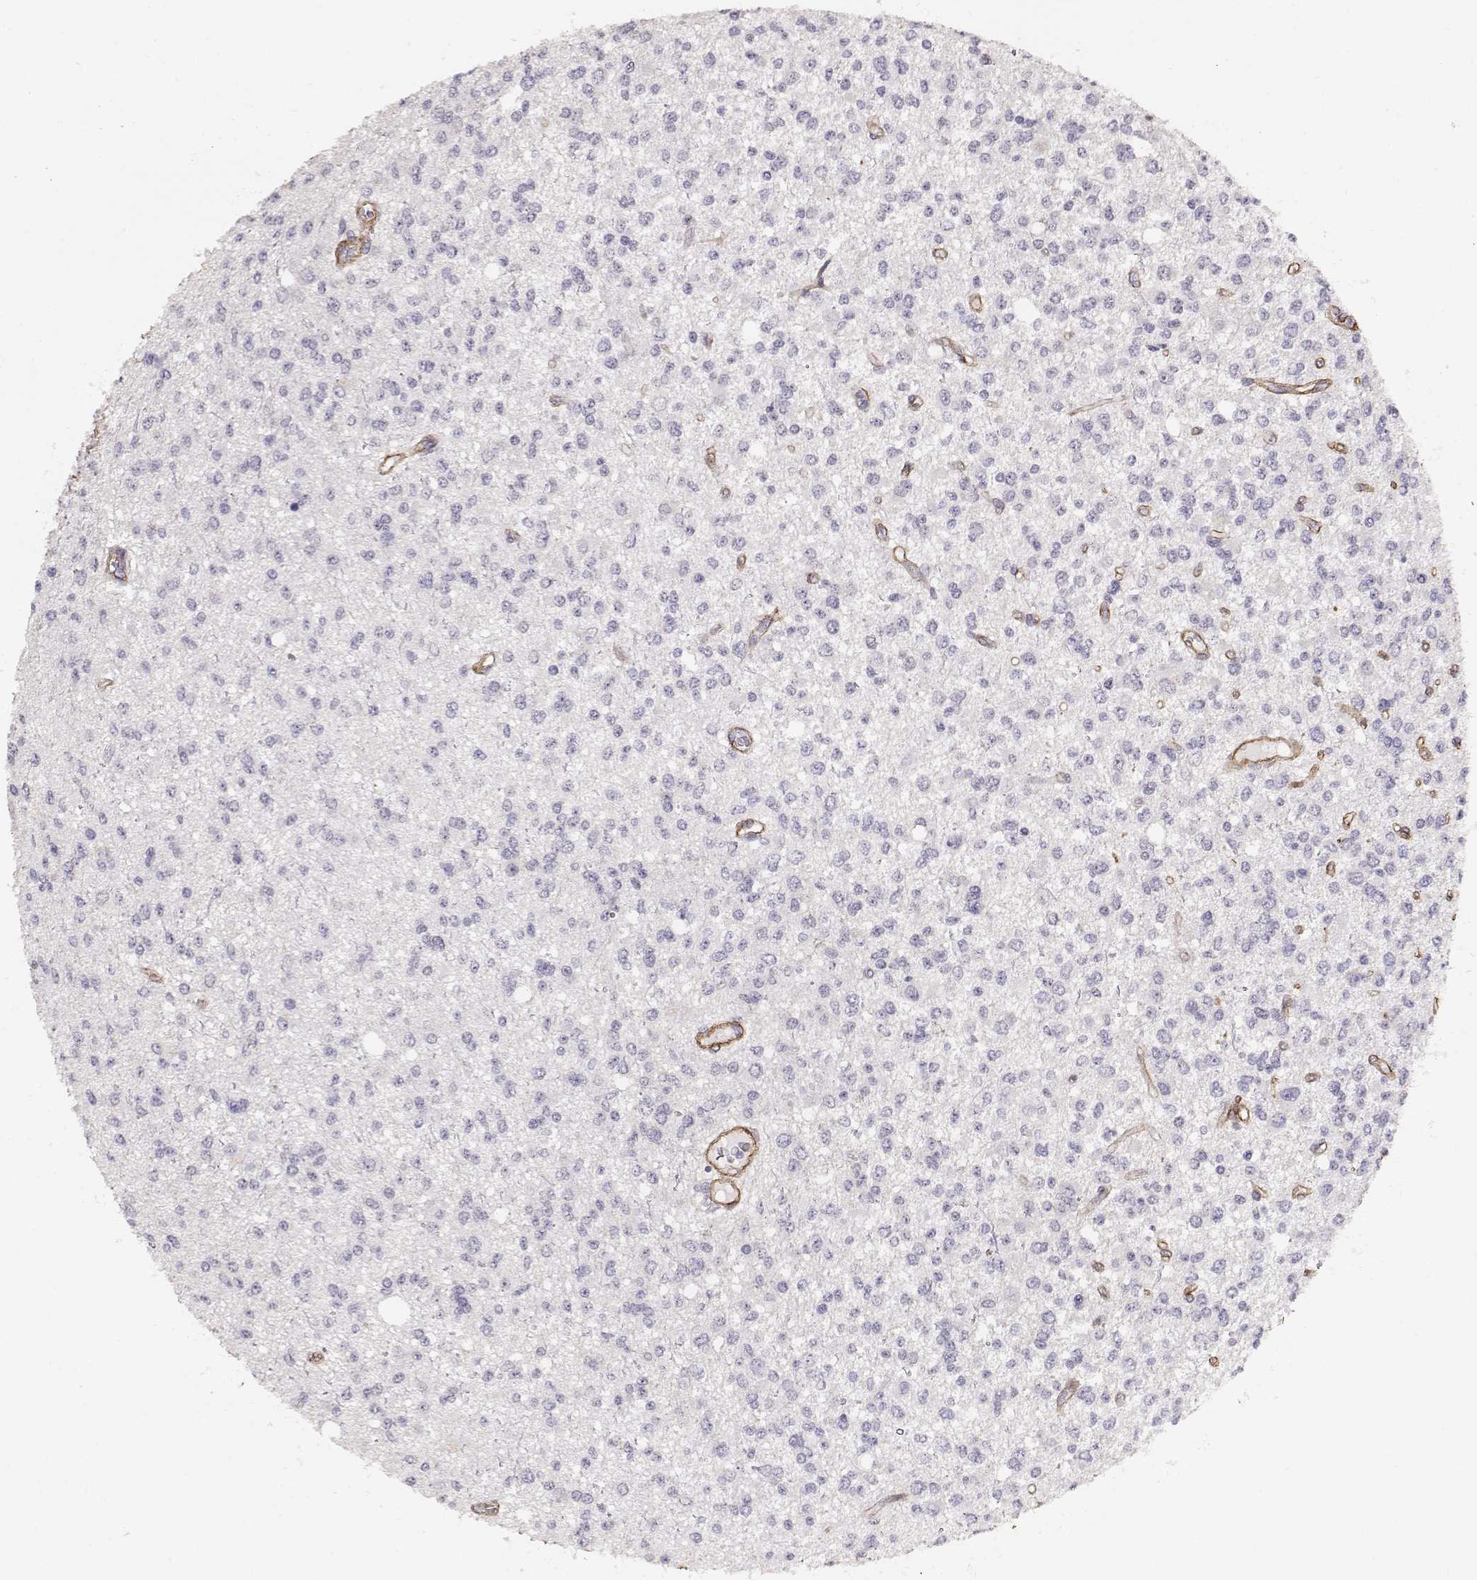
{"staining": {"intensity": "negative", "quantity": "none", "location": "none"}, "tissue": "glioma", "cell_type": "Tumor cells", "image_type": "cancer", "snomed": [{"axis": "morphology", "description": "Glioma, malignant, Low grade"}, {"axis": "topography", "description": "Brain"}], "caption": "The image demonstrates no staining of tumor cells in malignant low-grade glioma.", "gene": "LAMA5", "patient": {"sex": "male", "age": 67}}